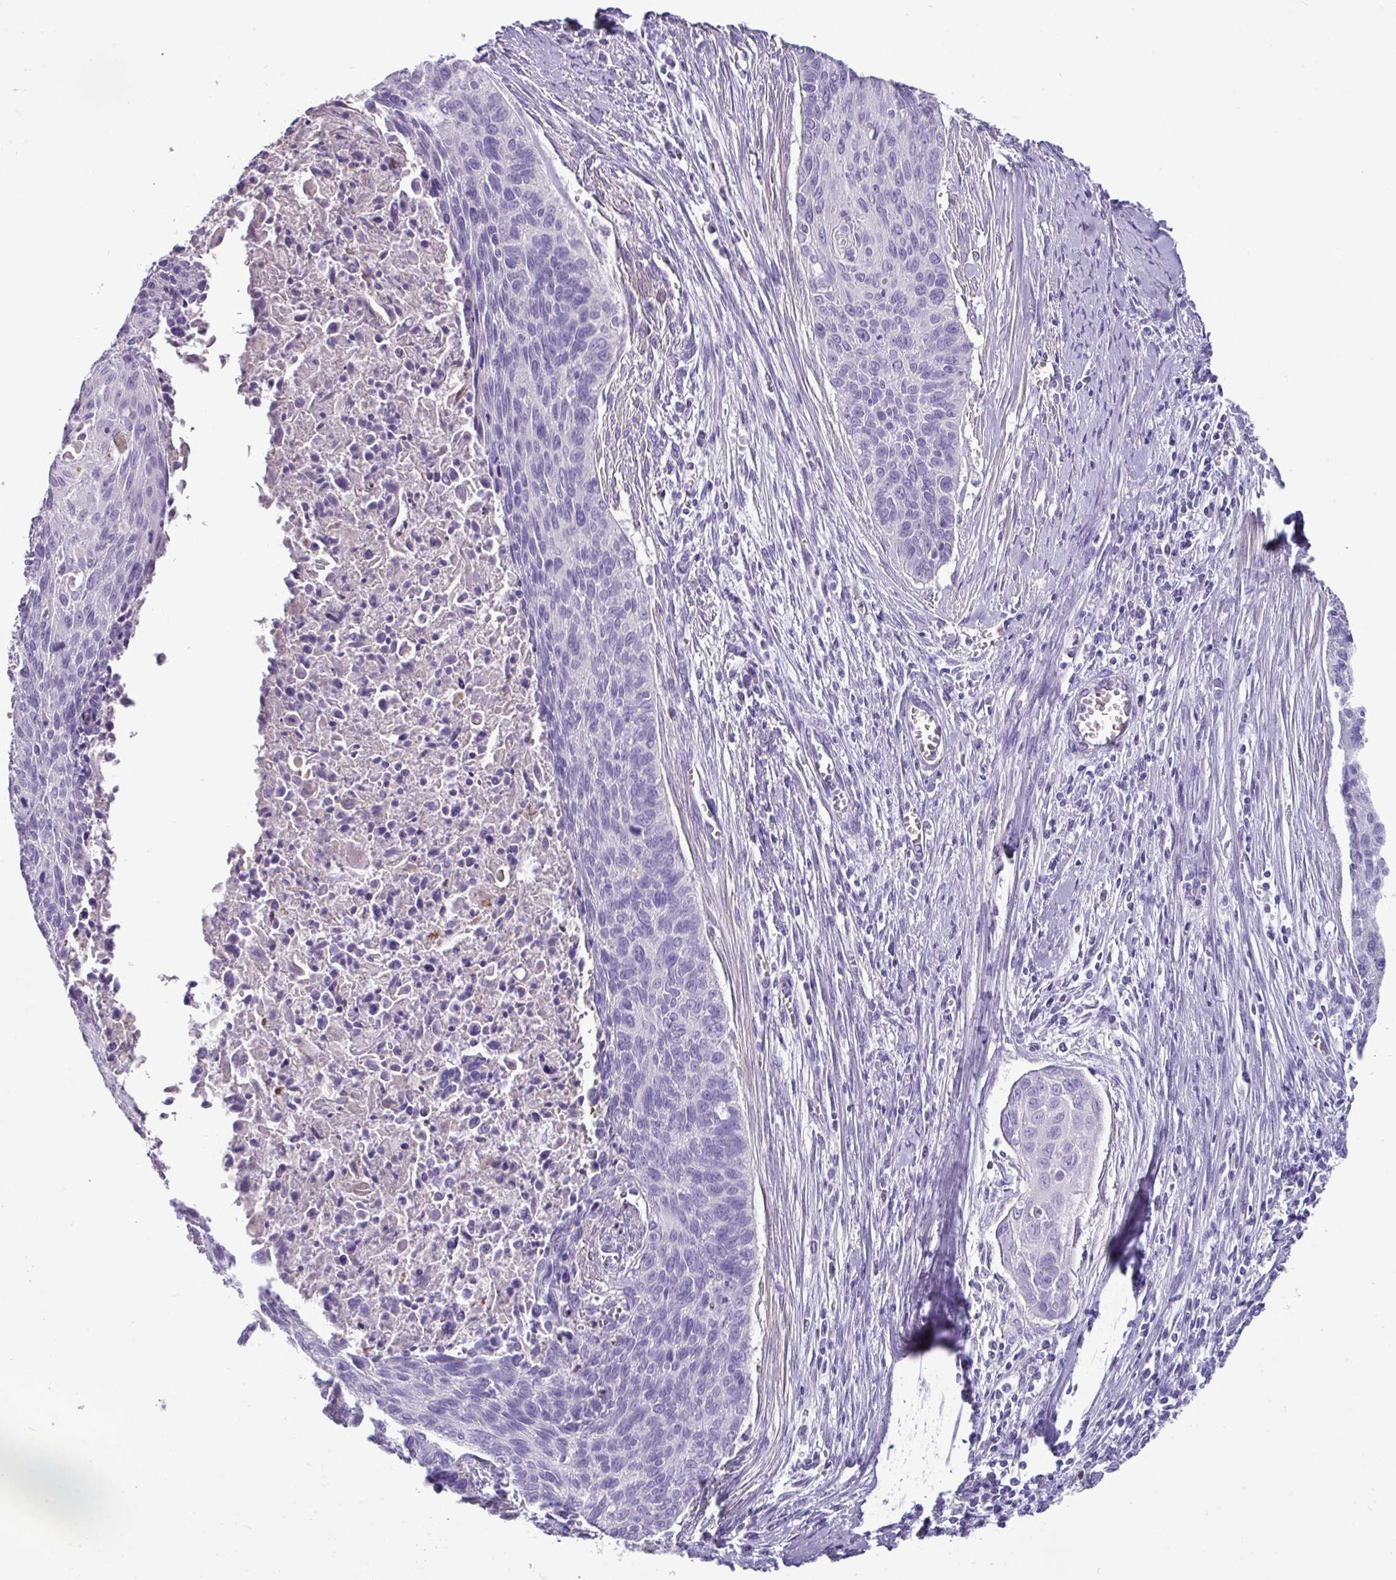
{"staining": {"intensity": "negative", "quantity": "none", "location": "none"}, "tissue": "cervical cancer", "cell_type": "Tumor cells", "image_type": "cancer", "snomed": [{"axis": "morphology", "description": "Squamous cell carcinoma, NOS"}, {"axis": "topography", "description": "Cervix"}], "caption": "Squamous cell carcinoma (cervical) was stained to show a protein in brown. There is no significant positivity in tumor cells.", "gene": "GSTA3", "patient": {"sex": "female", "age": 55}}